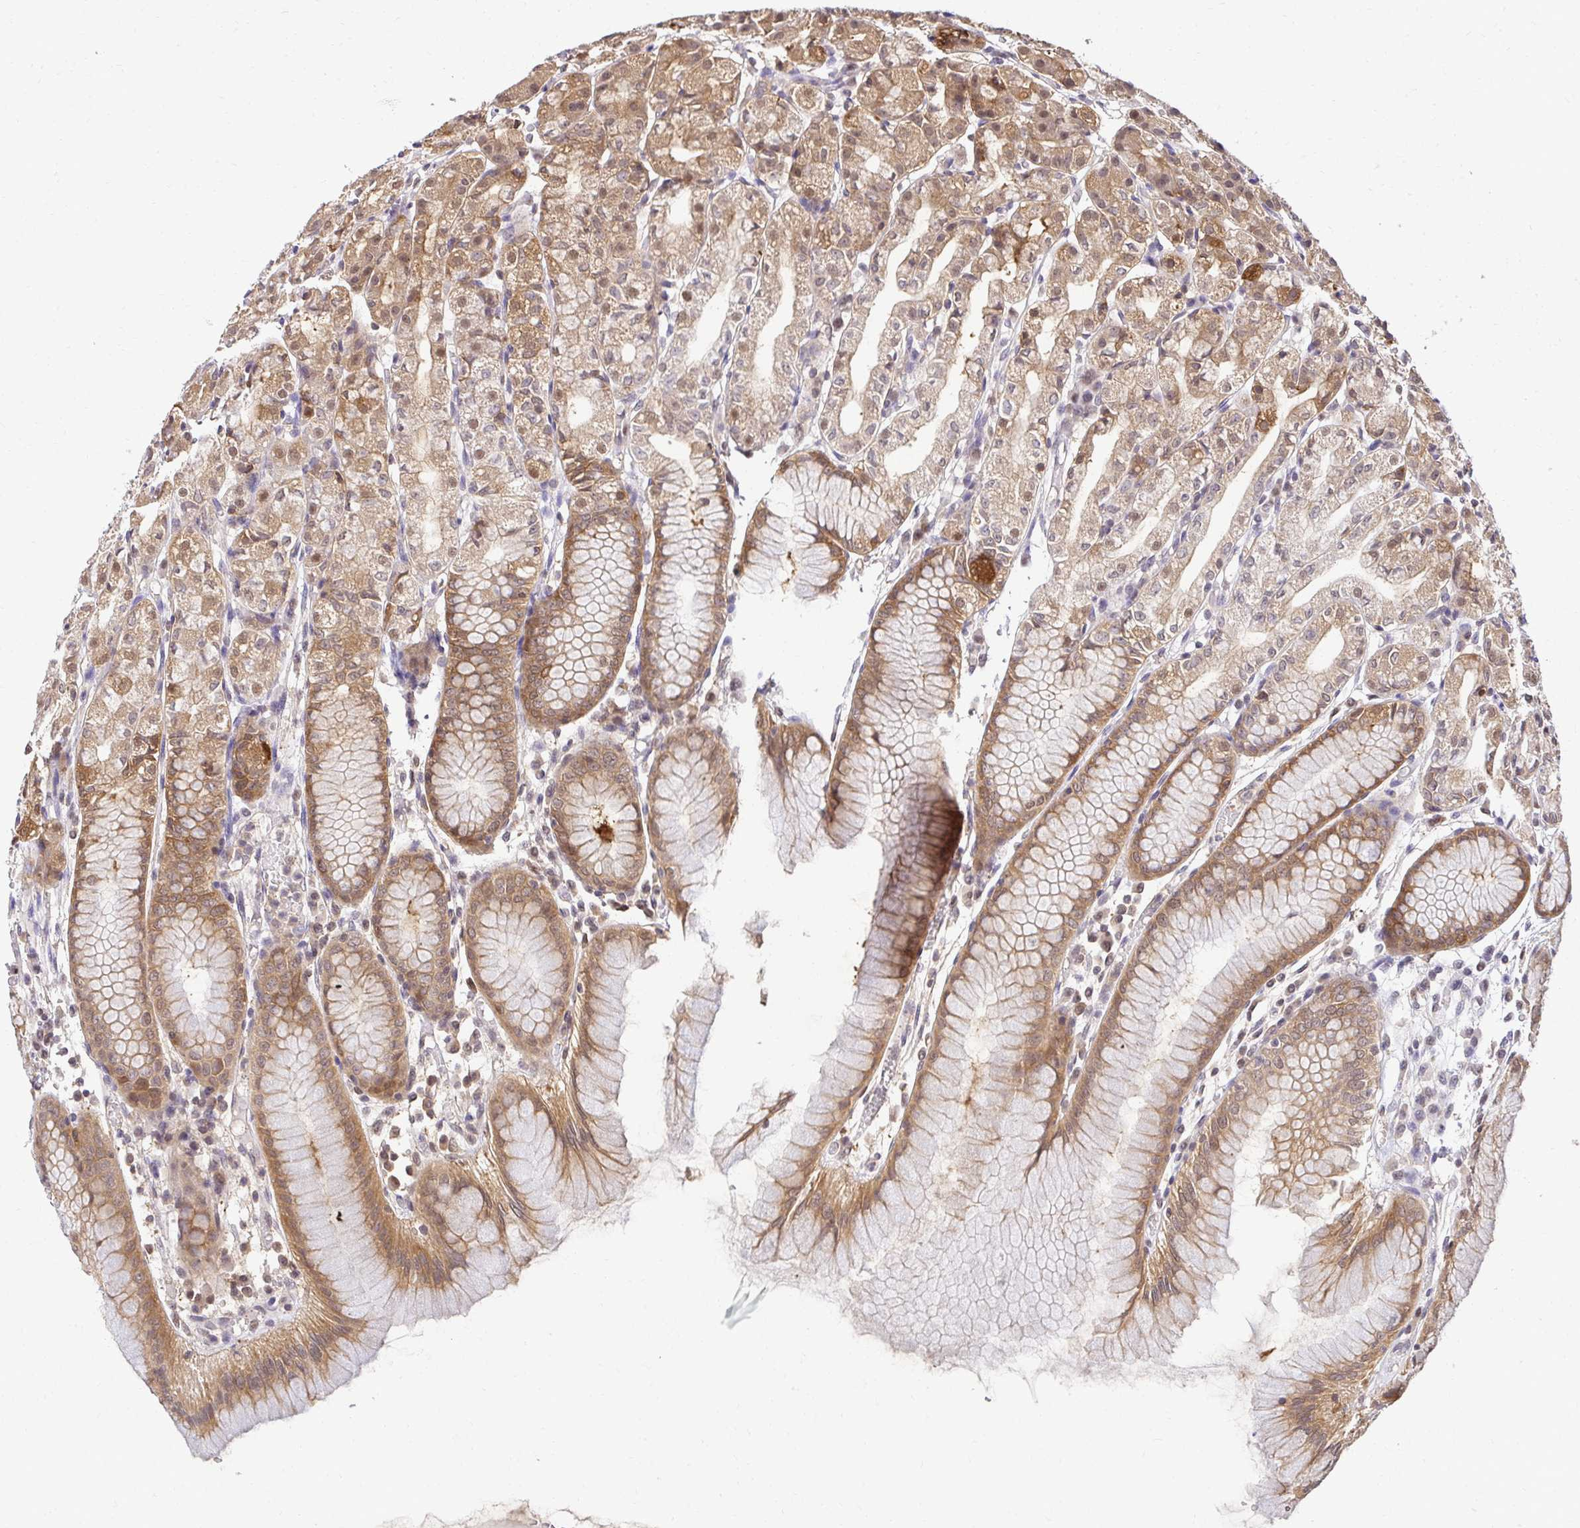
{"staining": {"intensity": "moderate", "quantity": ">75%", "location": "cytoplasmic/membranous,nuclear"}, "tissue": "stomach", "cell_type": "Glandular cells", "image_type": "normal", "snomed": [{"axis": "morphology", "description": "Normal tissue, NOS"}, {"axis": "topography", "description": "Stomach"}], "caption": "Immunohistochemistry (IHC) (DAB) staining of unremarkable stomach shows moderate cytoplasmic/membranous,nuclear protein positivity in about >75% of glandular cells. (DAB = brown stain, brightfield microscopy at high magnification).", "gene": "PSMA4", "patient": {"sex": "female", "age": 57}}